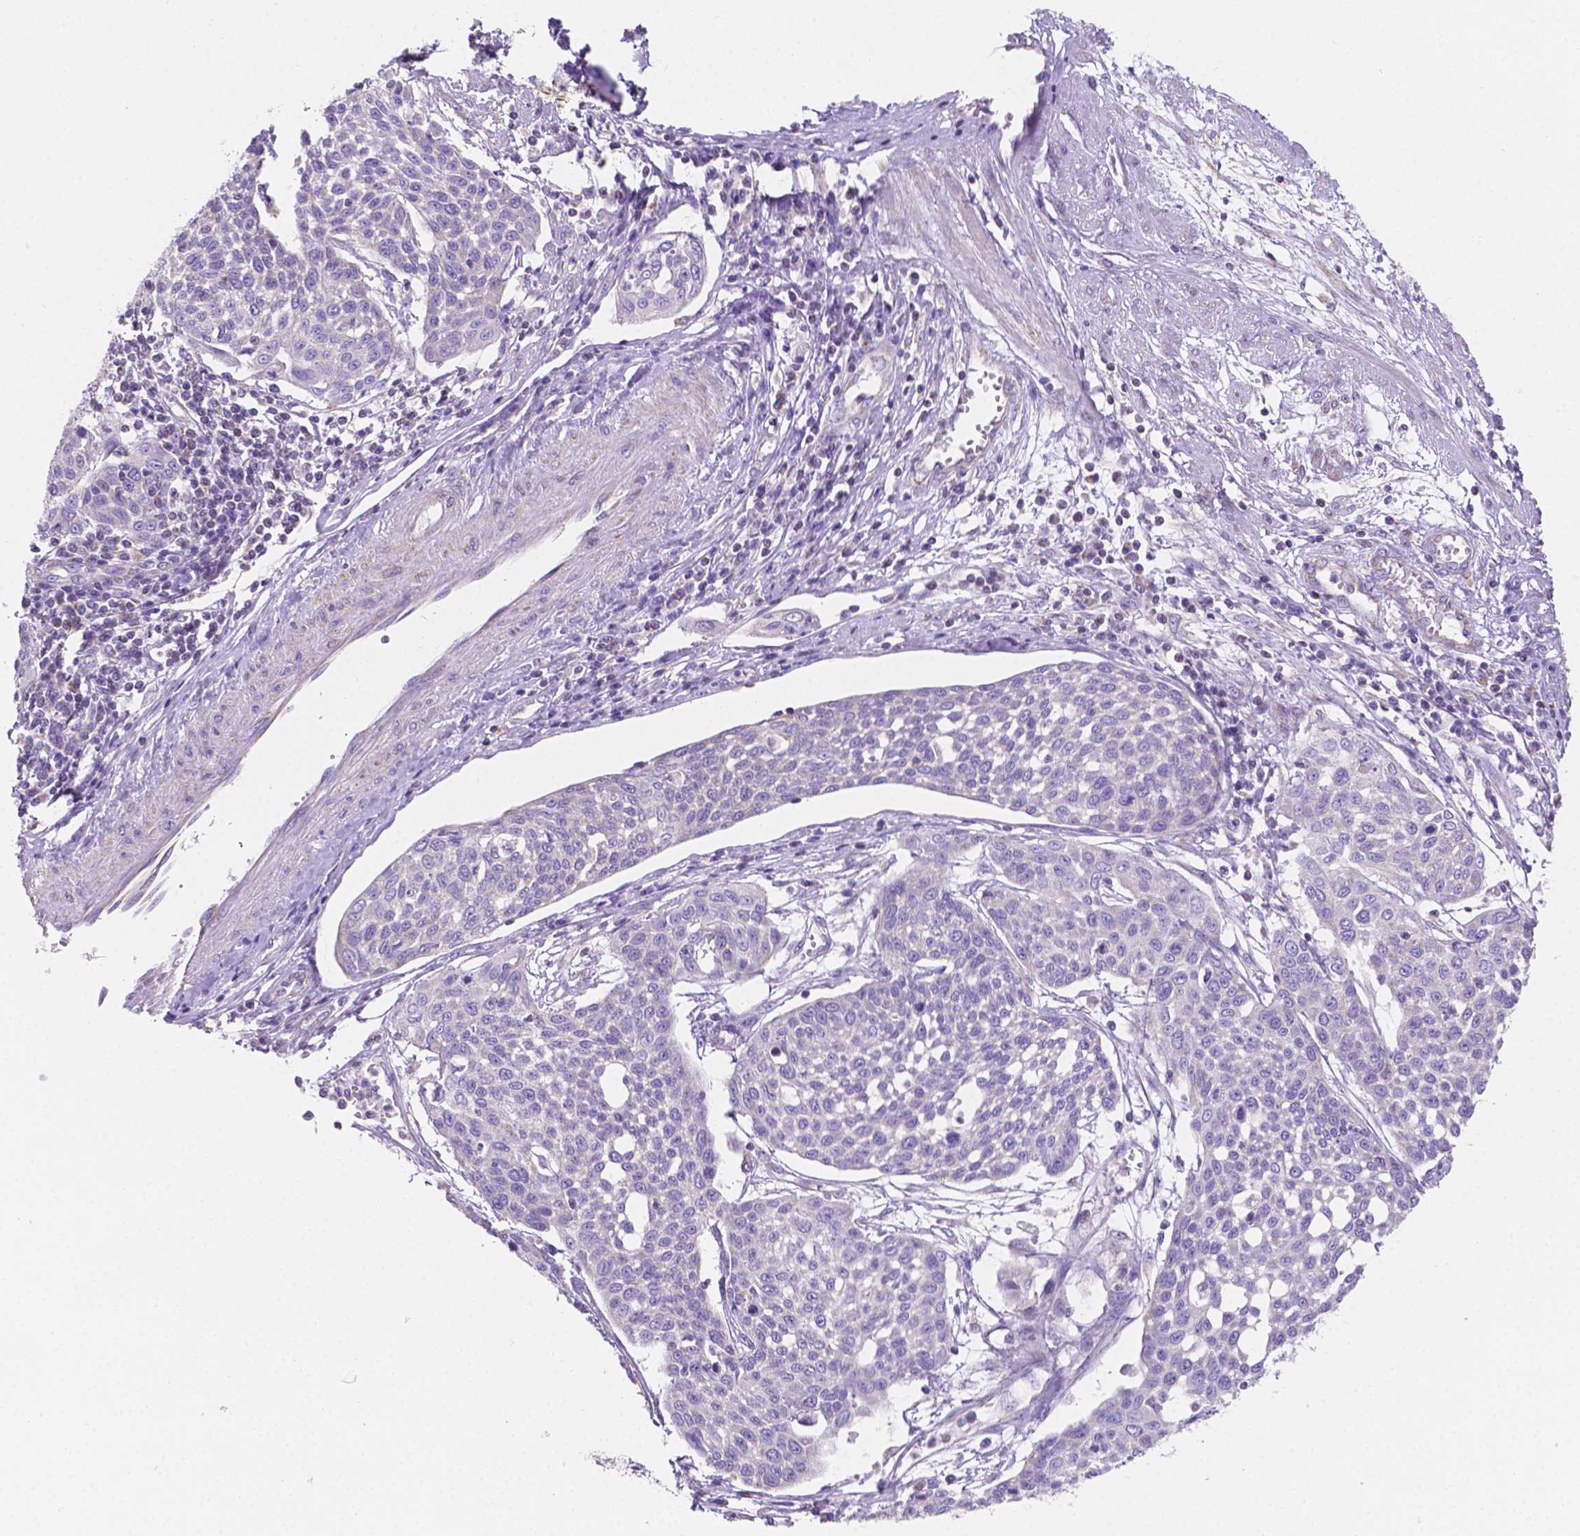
{"staining": {"intensity": "negative", "quantity": "none", "location": "none"}, "tissue": "cervical cancer", "cell_type": "Tumor cells", "image_type": "cancer", "snomed": [{"axis": "morphology", "description": "Squamous cell carcinoma, NOS"}, {"axis": "topography", "description": "Cervix"}], "caption": "Immunohistochemical staining of human cervical cancer (squamous cell carcinoma) exhibits no significant positivity in tumor cells. The staining was performed using DAB (3,3'-diaminobenzidine) to visualize the protein expression in brown, while the nuclei were stained in blue with hematoxylin (Magnification: 20x).", "gene": "SGTB", "patient": {"sex": "female", "age": 34}}